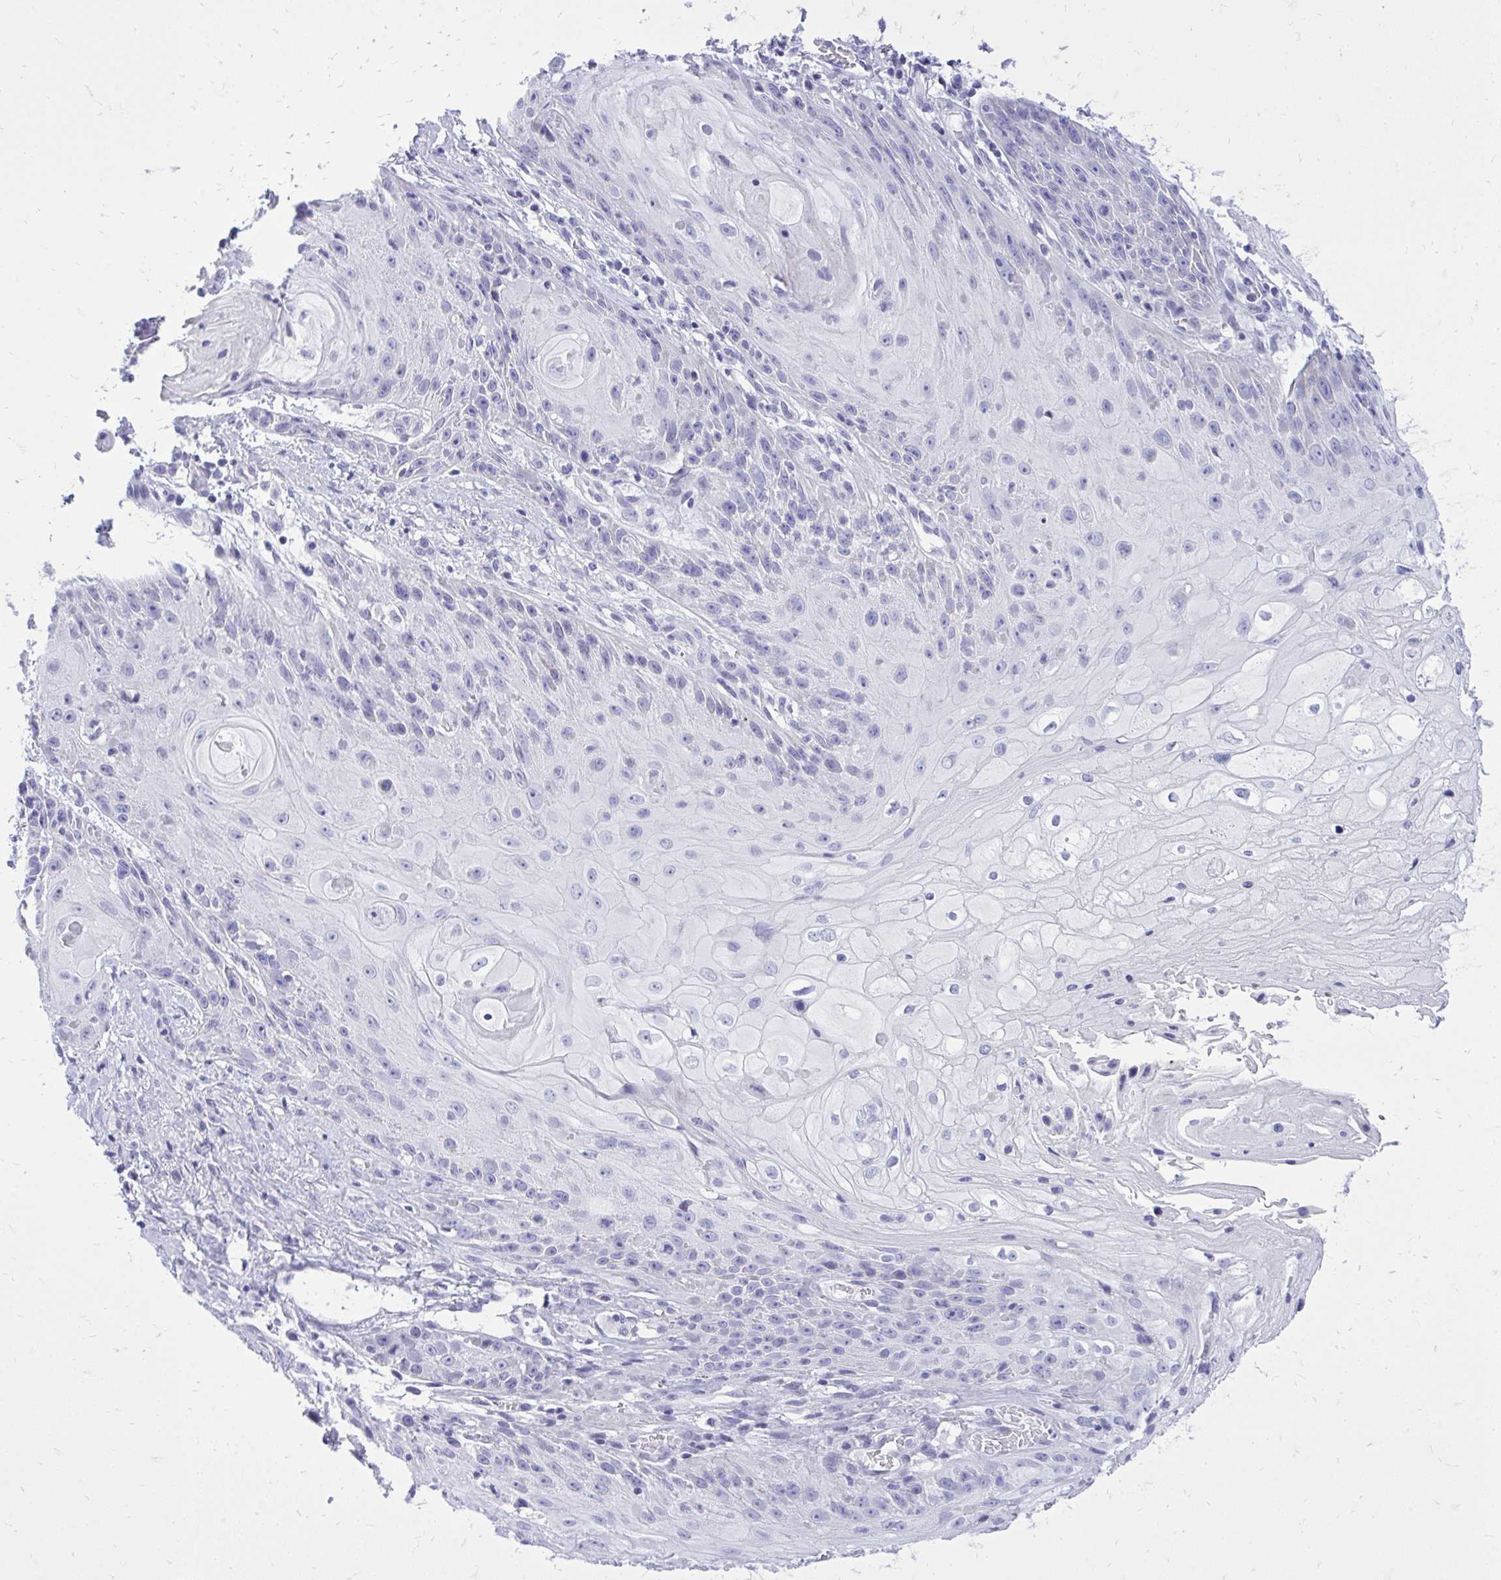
{"staining": {"intensity": "negative", "quantity": "none", "location": "none"}, "tissue": "skin cancer", "cell_type": "Tumor cells", "image_type": "cancer", "snomed": [{"axis": "morphology", "description": "Squamous cell carcinoma, NOS"}, {"axis": "topography", "description": "Skin"}, {"axis": "topography", "description": "Vulva"}], "caption": "IHC photomicrograph of neoplastic tissue: human squamous cell carcinoma (skin) stained with DAB (3,3'-diaminobenzidine) reveals no significant protein positivity in tumor cells.", "gene": "GABRA1", "patient": {"sex": "female", "age": 76}}